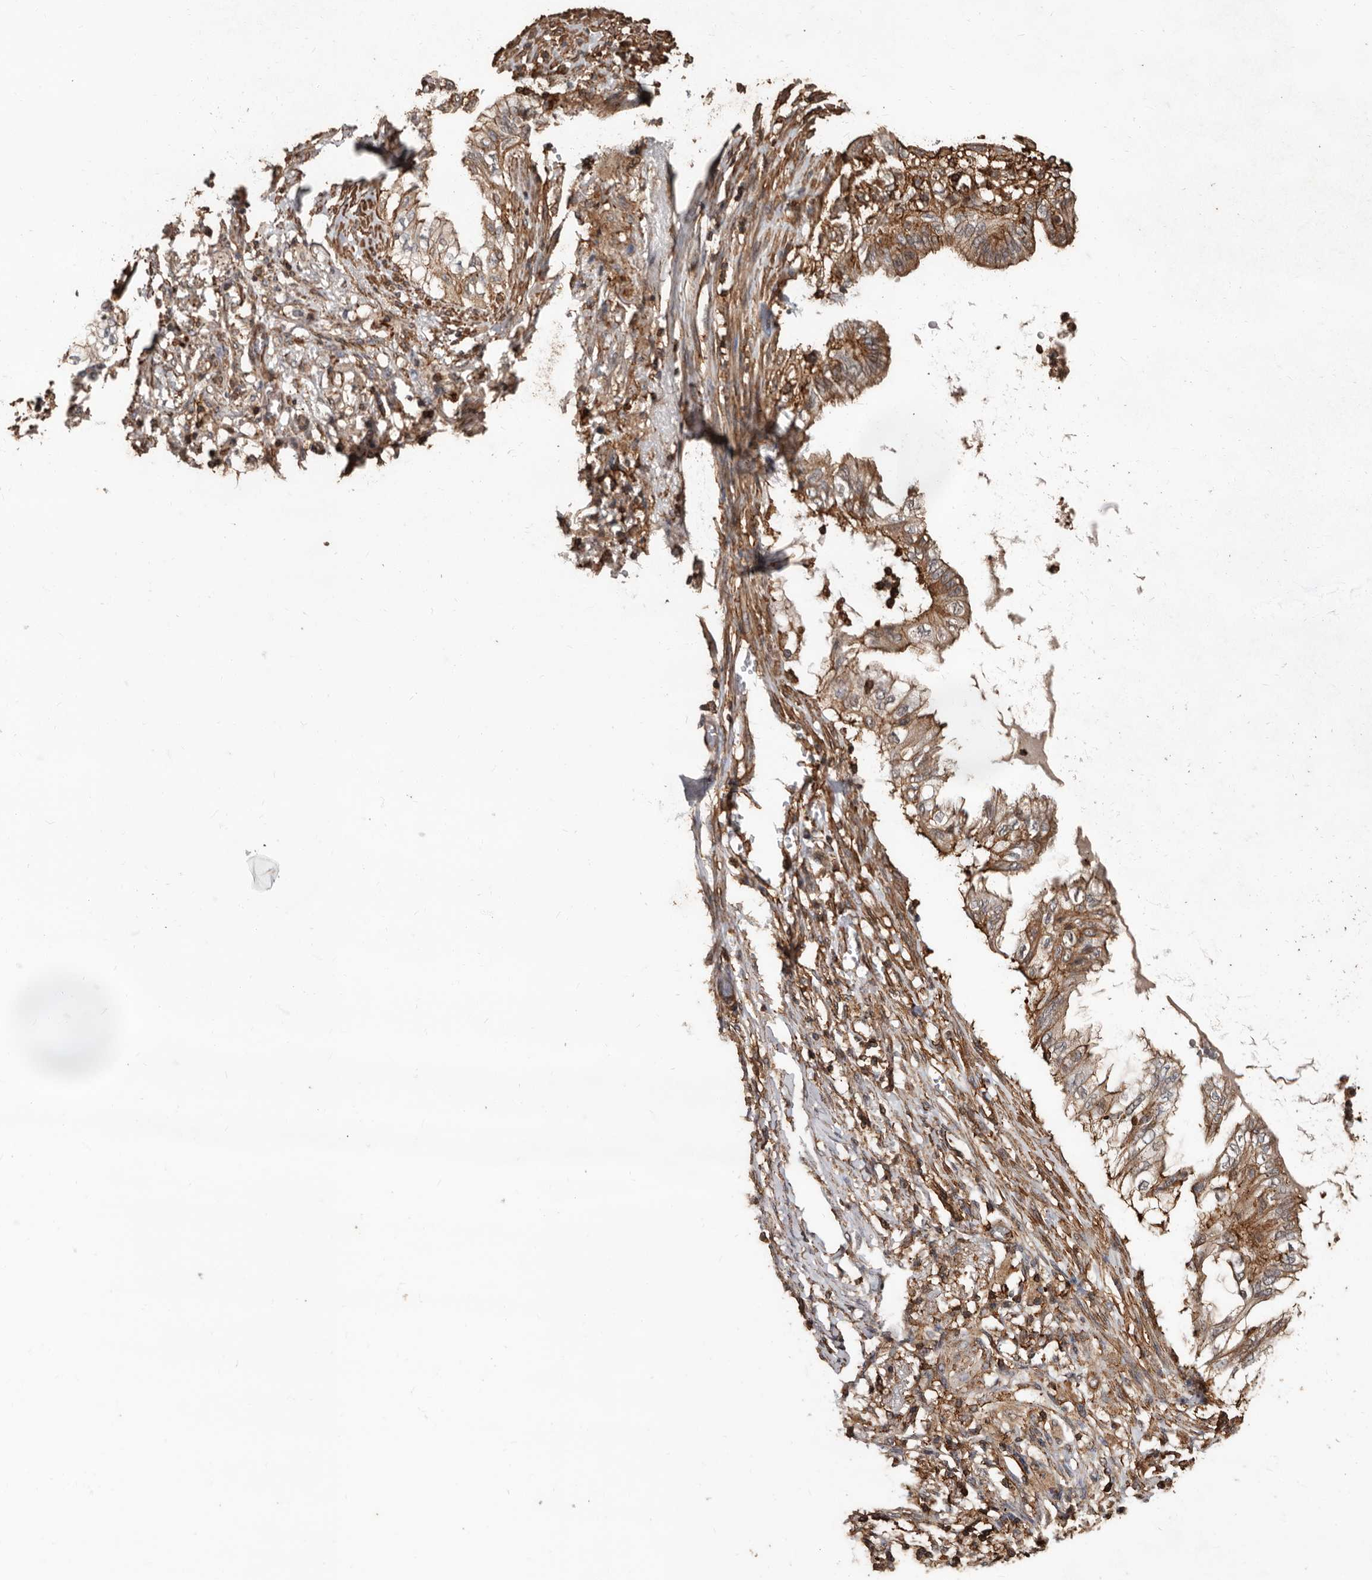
{"staining": {"intensity": "moderate", "quantity": ">75%", "location": "cytoplasmic/membranous"}, "tissue": "lung cancer", "cell_type": "Tumor cells", "image_type": "cancer", "snomed": [{"axis": "morphology", "description": "Adenocarcinoma, NOS"}, {"axis": "topography", "description": "Lung"}], "caption": "Immunohistochemical staining of lung cancer (adenocarcinoma) demonstrates moderate cytoplasmic/membranous protein positivity in approximately >75% of tumor cells.", "gene": "GSK3A", "patient": {"sex": "female", "age": 70}}